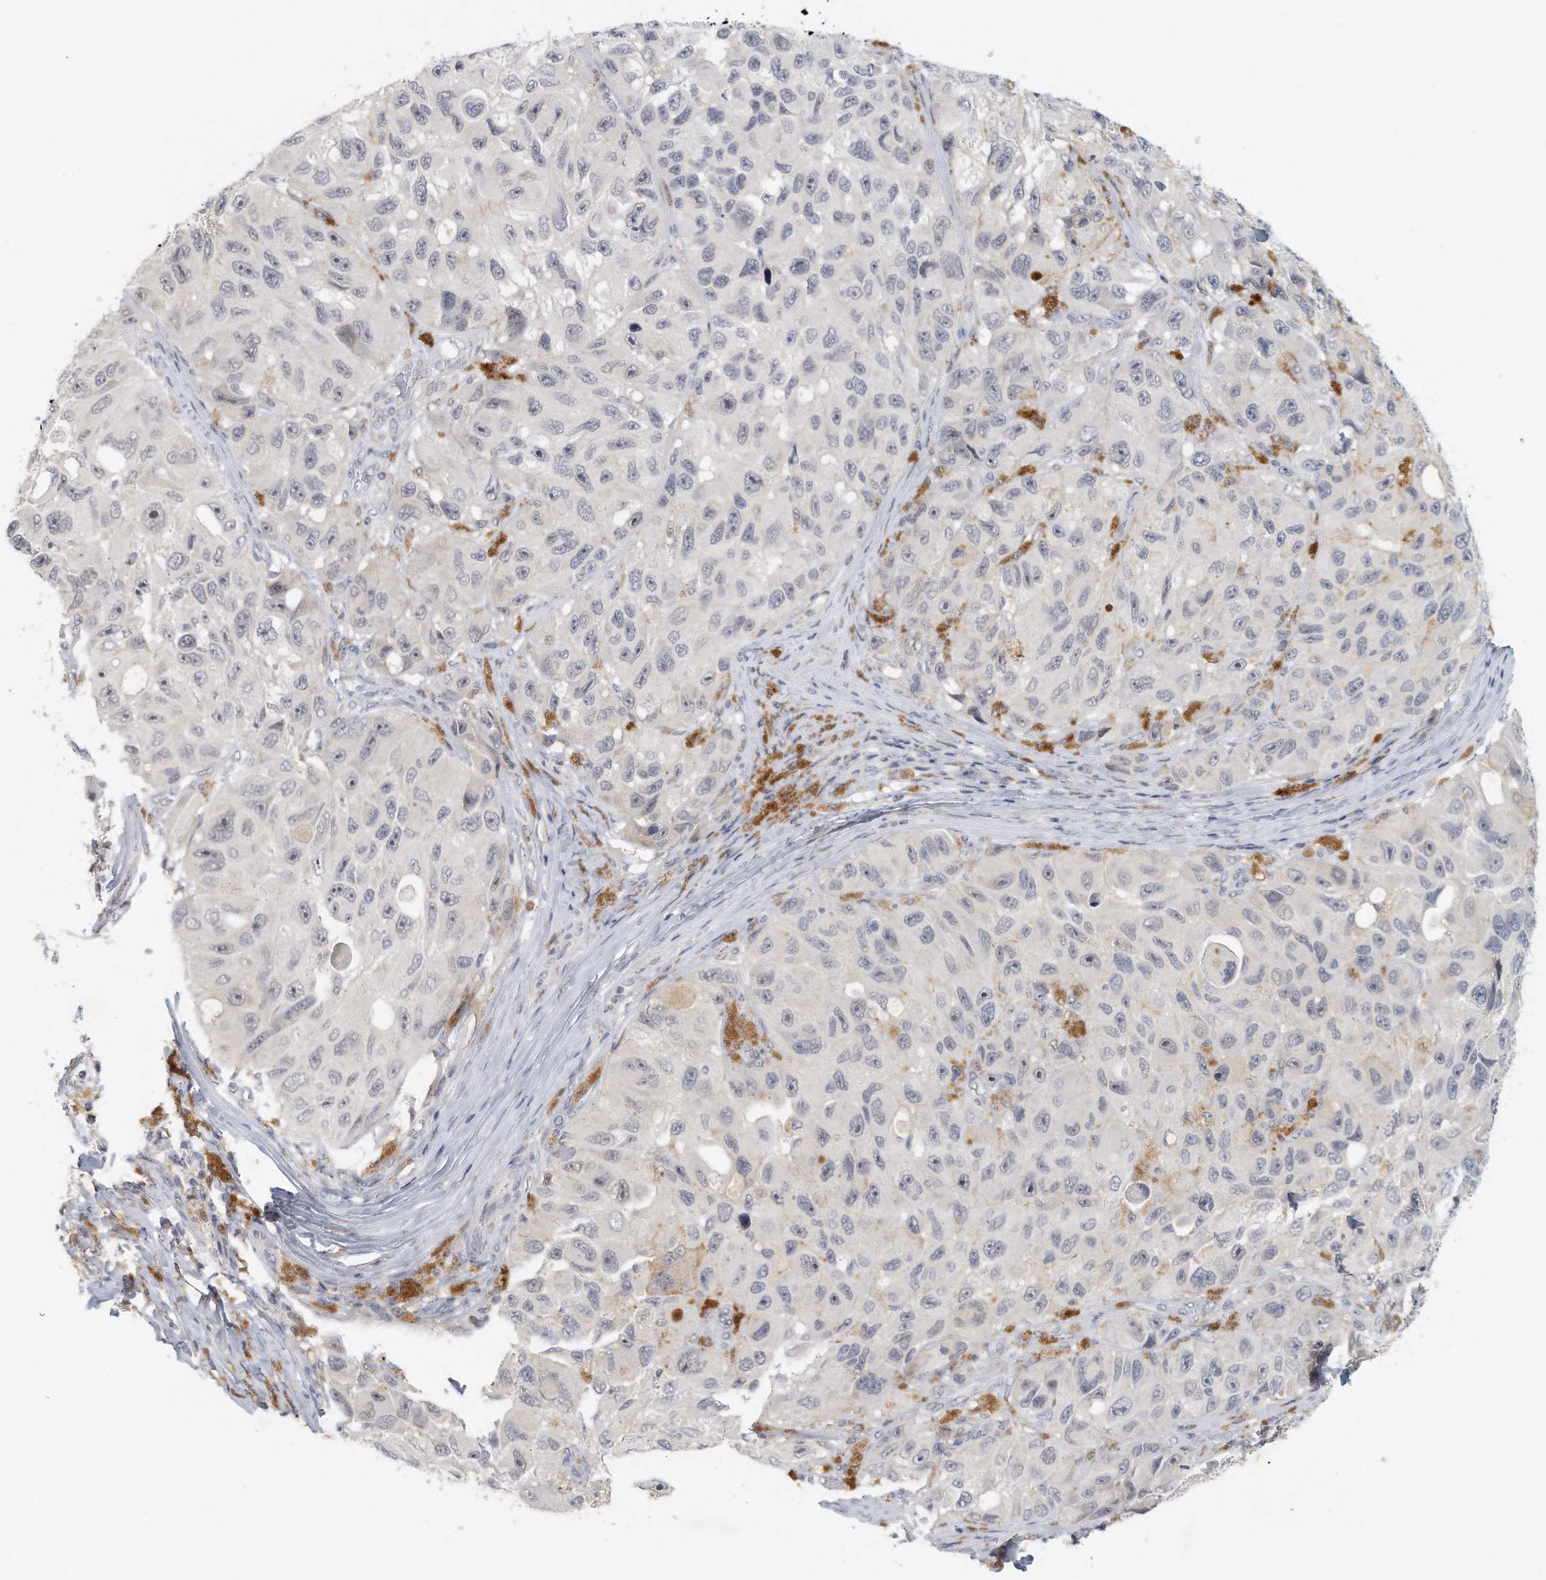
{"staining": {"intensity": "negative", "quantity": "none", "location": "none"}, "tissue": "melanoma", "cell_type": "Tumor cells", "image_type": "cancer", "snomed": [{"axis": "morphology", "description": "Malignant melanoma, NOS"}, {"axis": "topography", "description": "Skin"}], "caption": "An image of human melanoma is negative for staining in tumor cells.", "gene": "DDX43", "patient": {"sex": "female", "age": 73}}